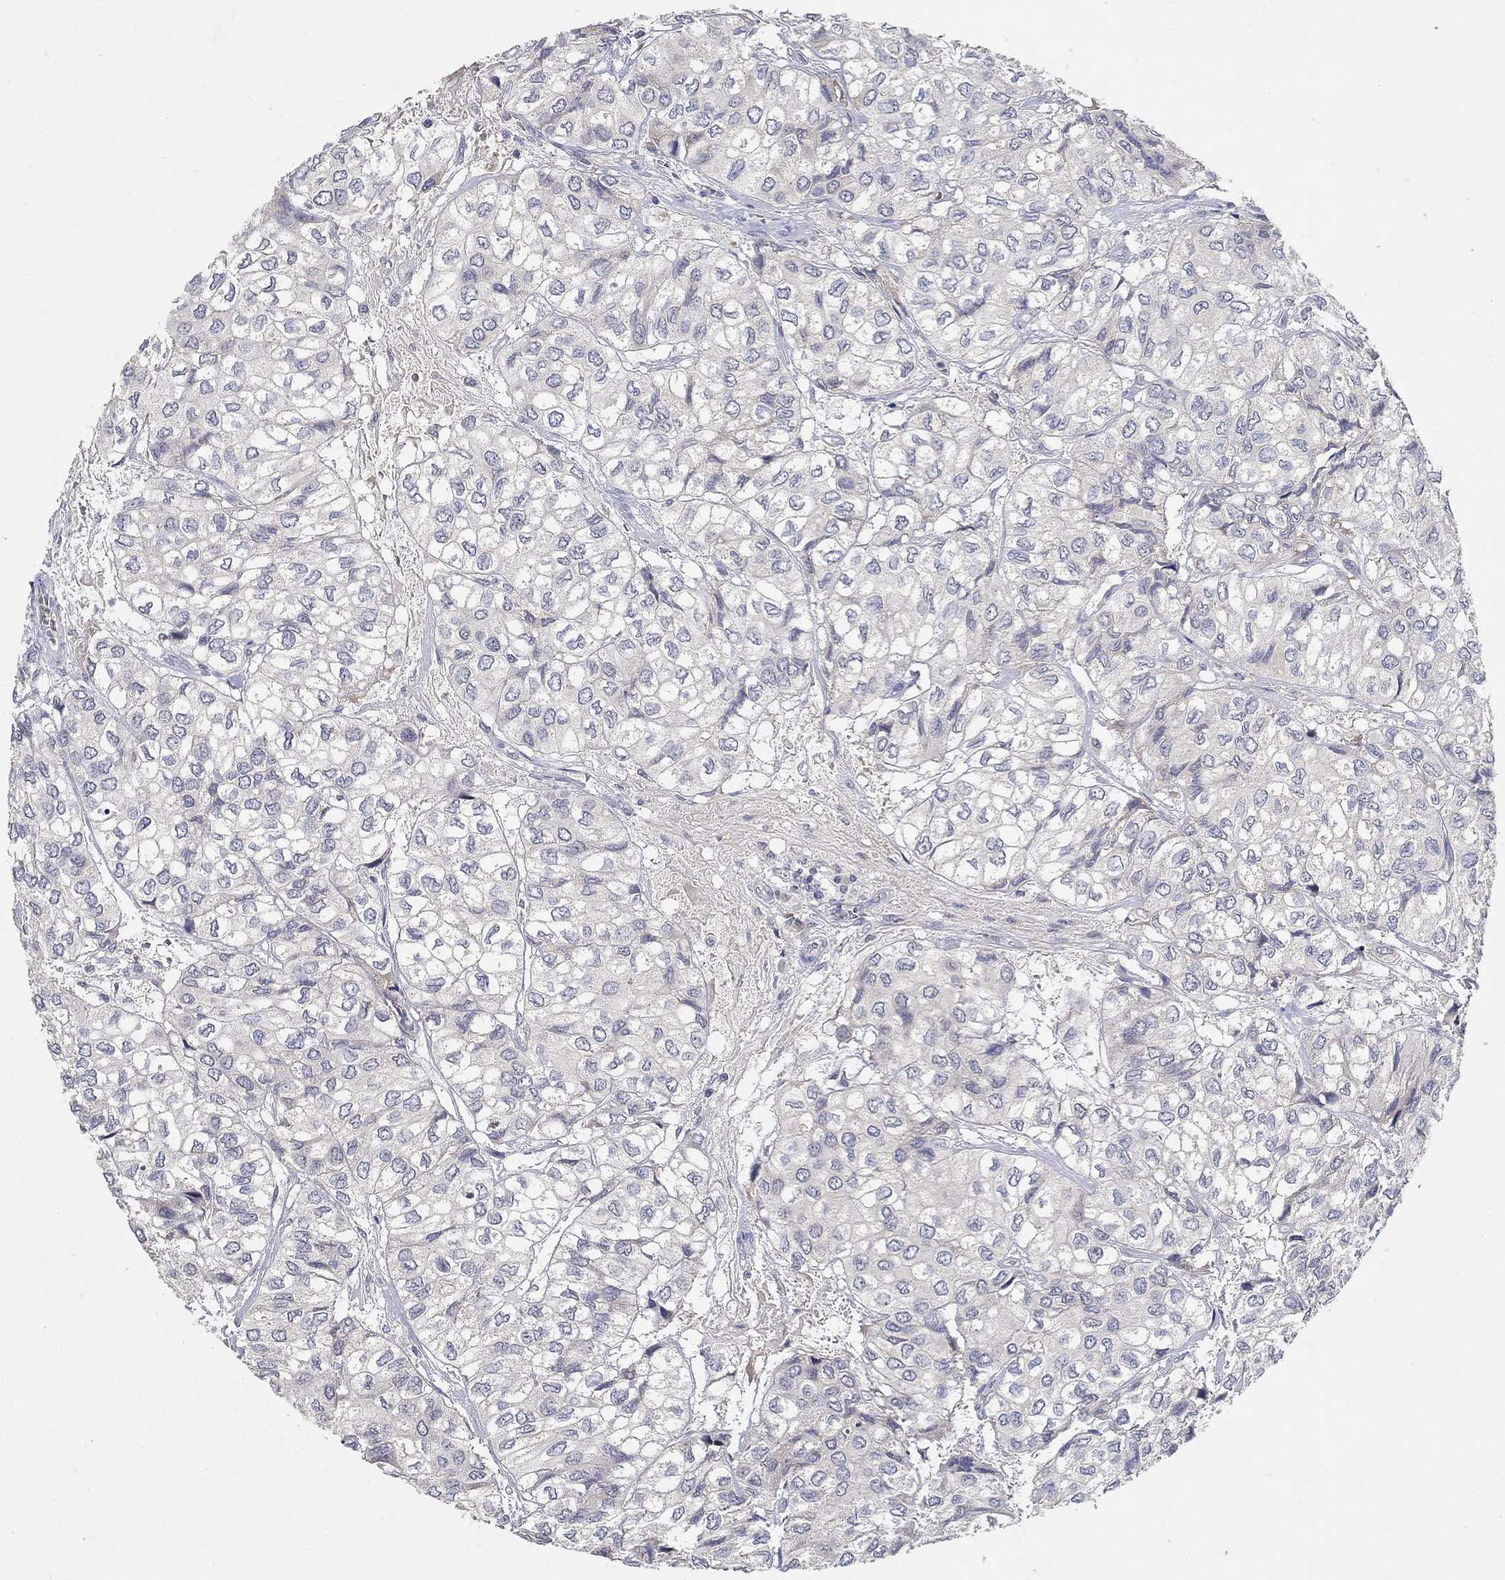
{"staining": {"intensity": "negative", "quantity": "none", "location": "none"}, "tissue": "urothelial cancer", "cell_type": "Tumor cells", "image_type": "cancer", "snomed": [{"axis": "morphology", "description": "Urothelial carcinoma, High grade"}, {"axis": "topography", "description": "Urinary bladder"}], "caption": "An IHC histopathology image of urothelial cancer is shown. There is no staining in tumor cells of urothelial cancer.", "gene": "PROZ", "patient": {"sex": "male", "age": 73}}